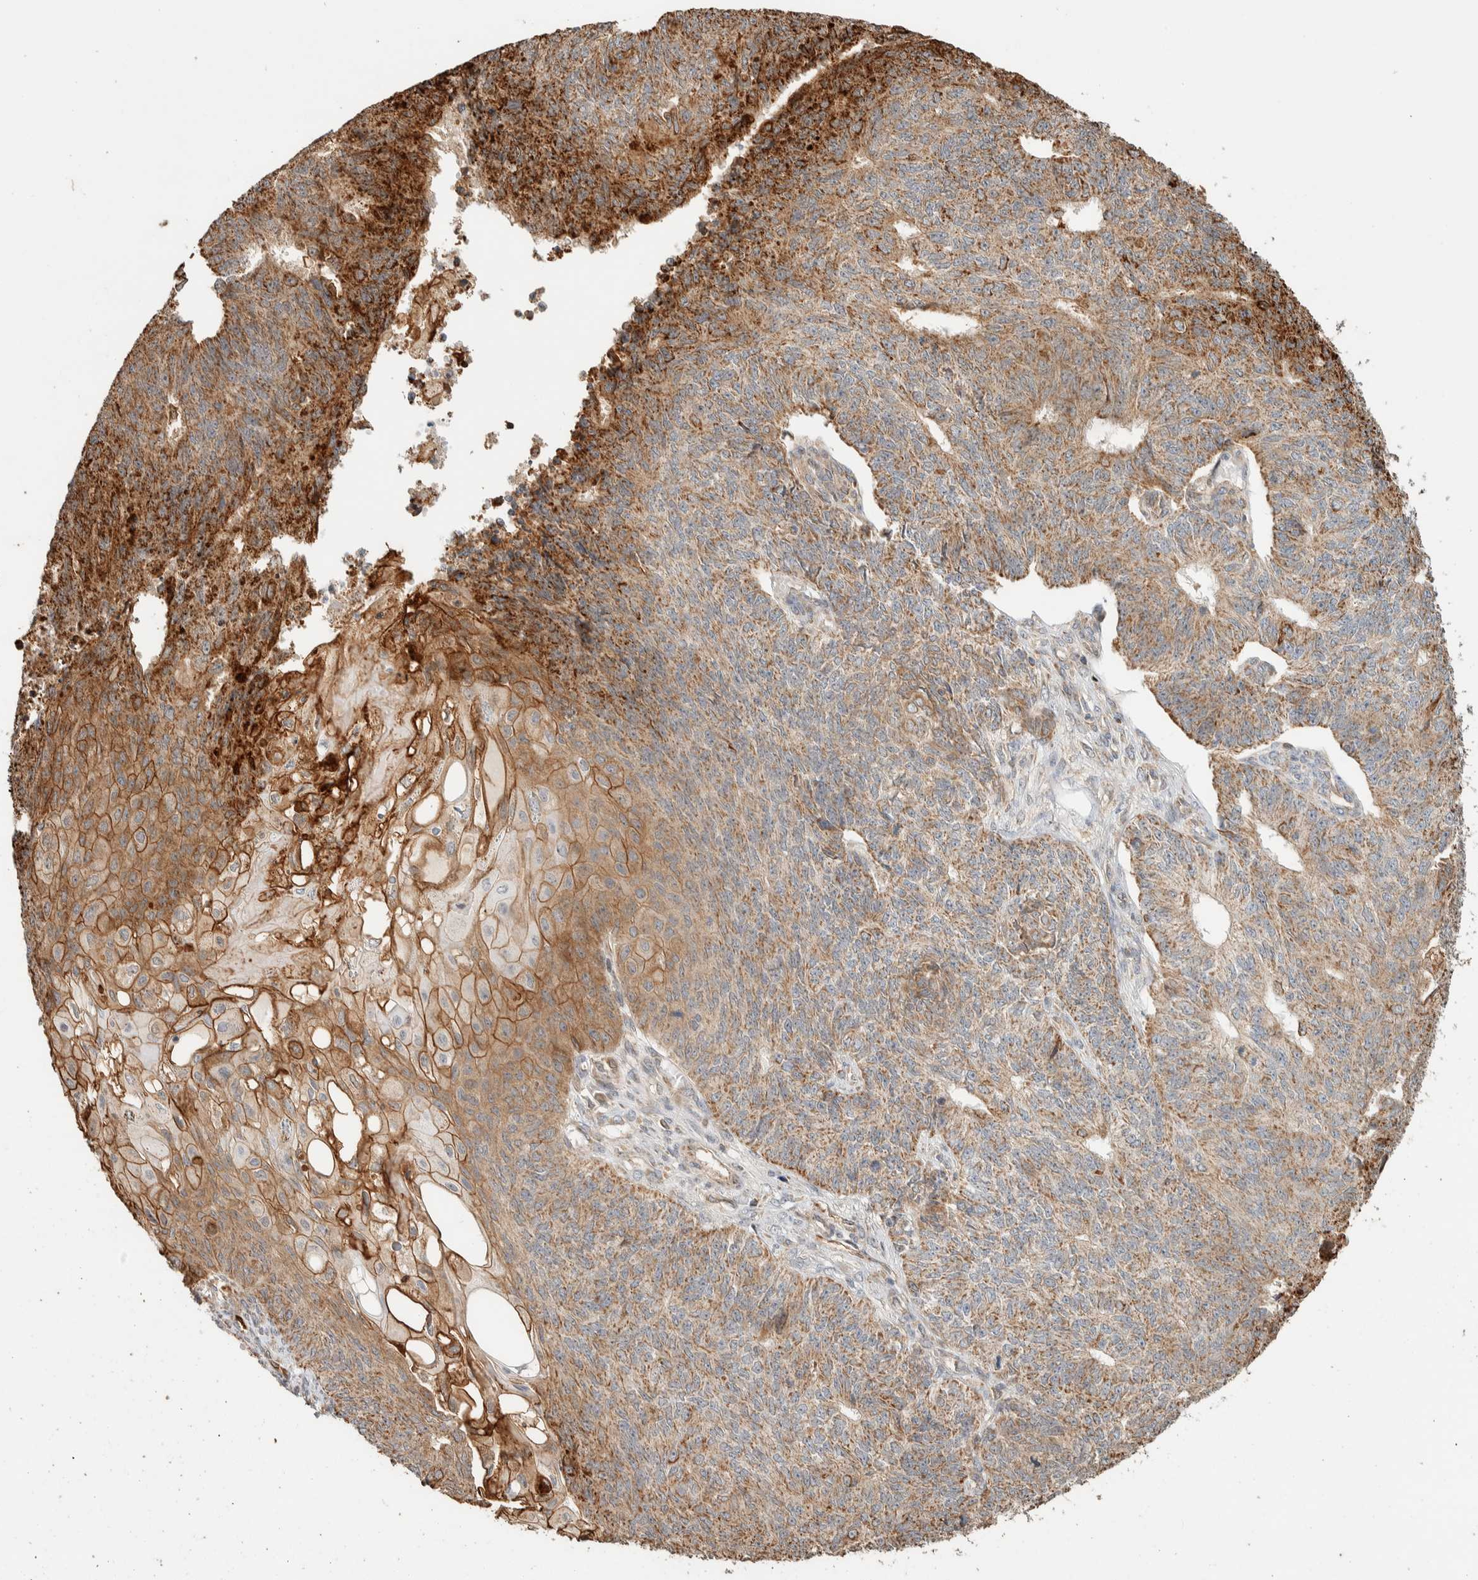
{"staining": {"intensity": "strong", "quantity": "25%-75%", "location": "cytoplasmic/membranous"}, "tissue": "endometrial cancer", "cell_type": "Tumor cells", "image_type": "cancer", "snomed": [{"axis": "morphology", "description": "Adenocarcinoma, NOS"}, {"axis": "topography", "description": "Endometrium"}], "caption": "Endometrial adenocarcinoma stained with IHC shows strong cytoplasmic/membranous staining in about 25%-75% of tumor cells. Using DAB (3,3'-diaminobenzidine) (brown) and hematoxylin (blue) stains, captured at high magnification using brightfield microscopy.", "gene": "KIF9", "patient": {"sex": "female", "age": 32}}